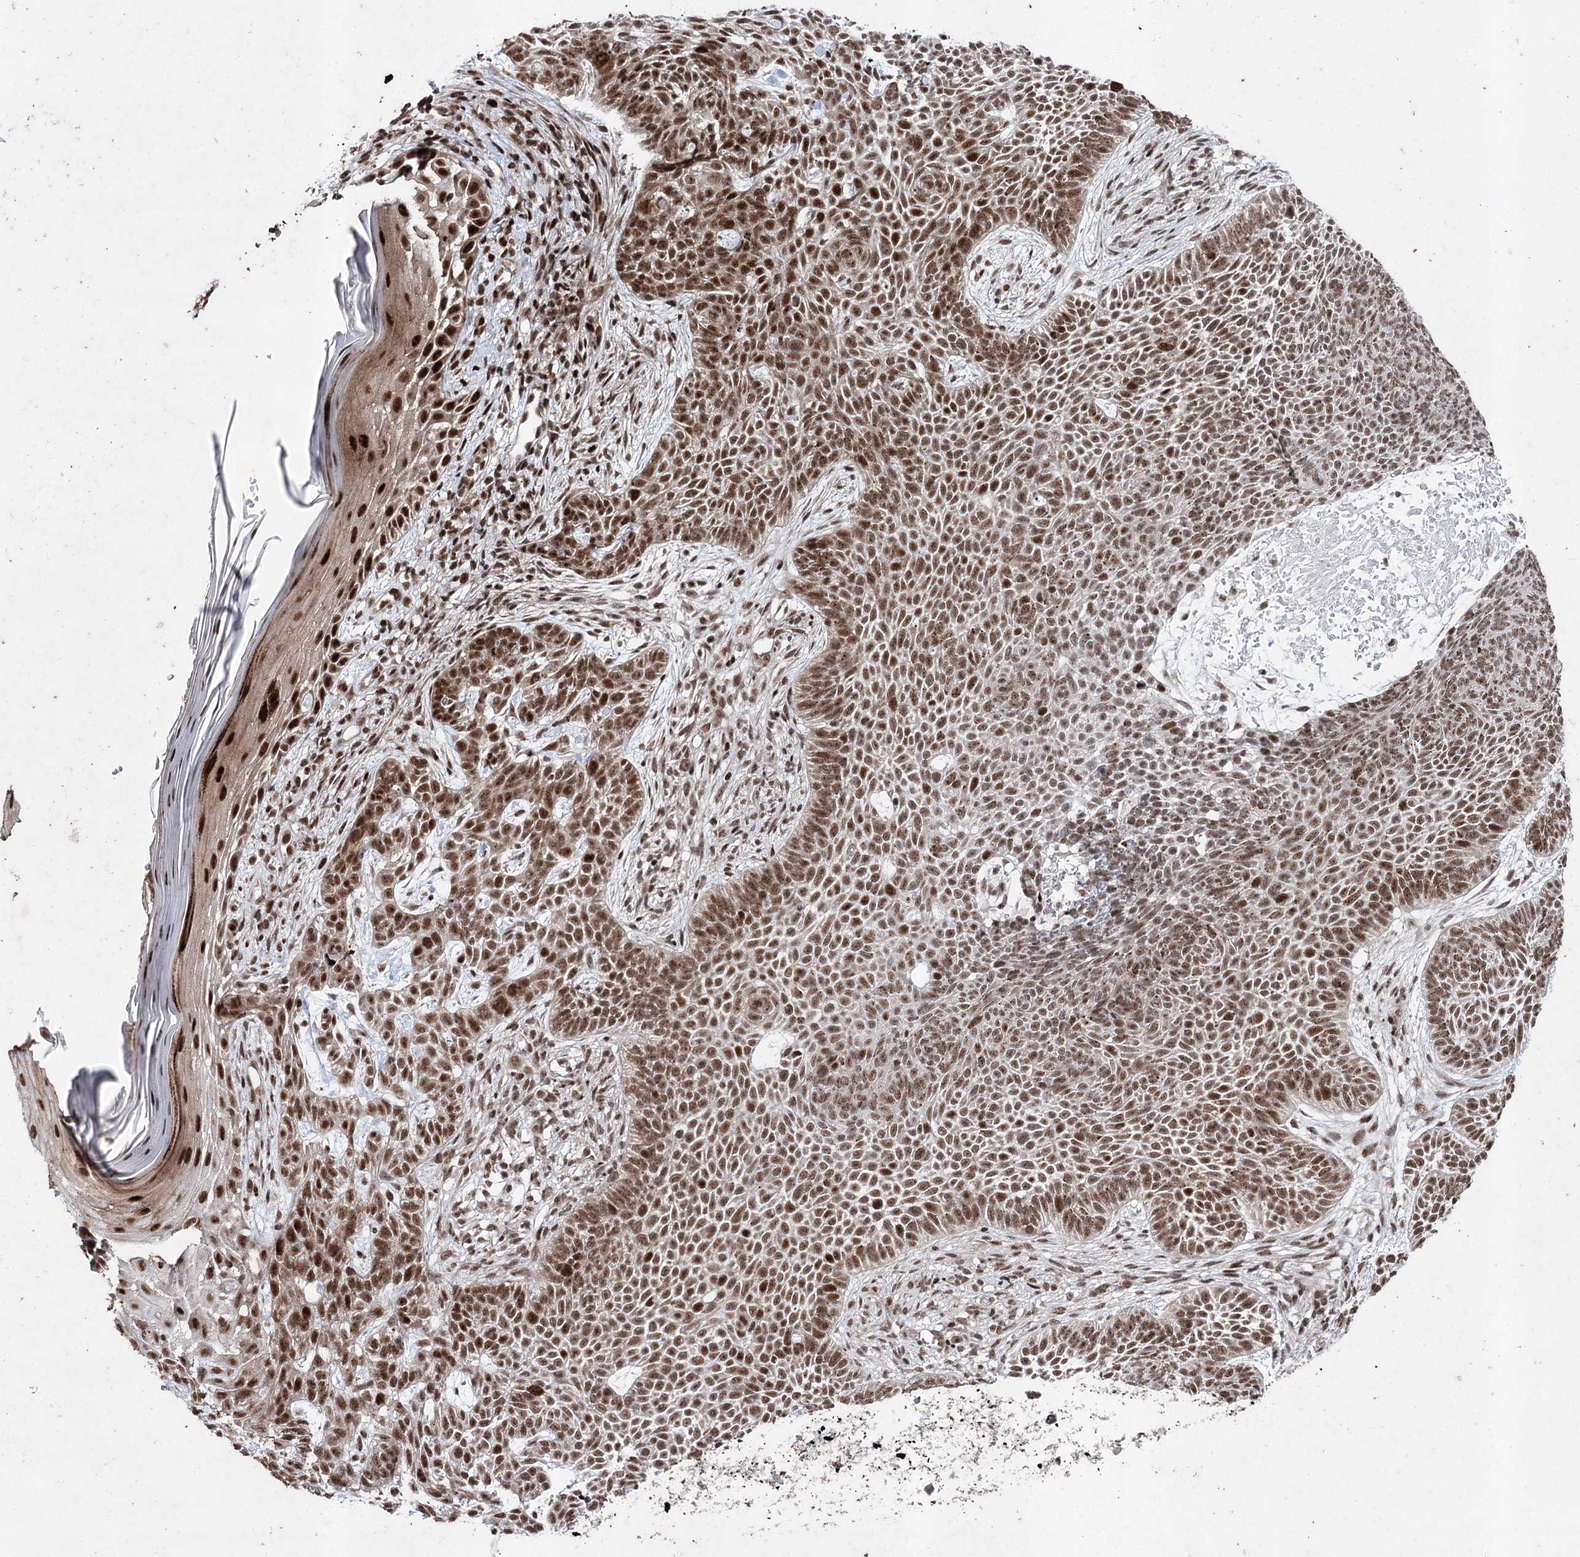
{"staining": {"intensity": "strong", "quantity": ">75%", "location": "nuclear"}, "tissue": "skin cancer", "cell_type": "Tumor cells", "image_type": "cancer", "snomed": [{"axis": "morphology", "description": "Basal cell carcinoma"}, {"axis": "topography", "description": "Skin"}], "caption": "Protein analysis of skin basal cell carcinoma tissue shows strong nuclear expression in approximately >75% of tumor cells.", "gene": "PDCD4", "patient": {"sex": "male", "age": 85}}